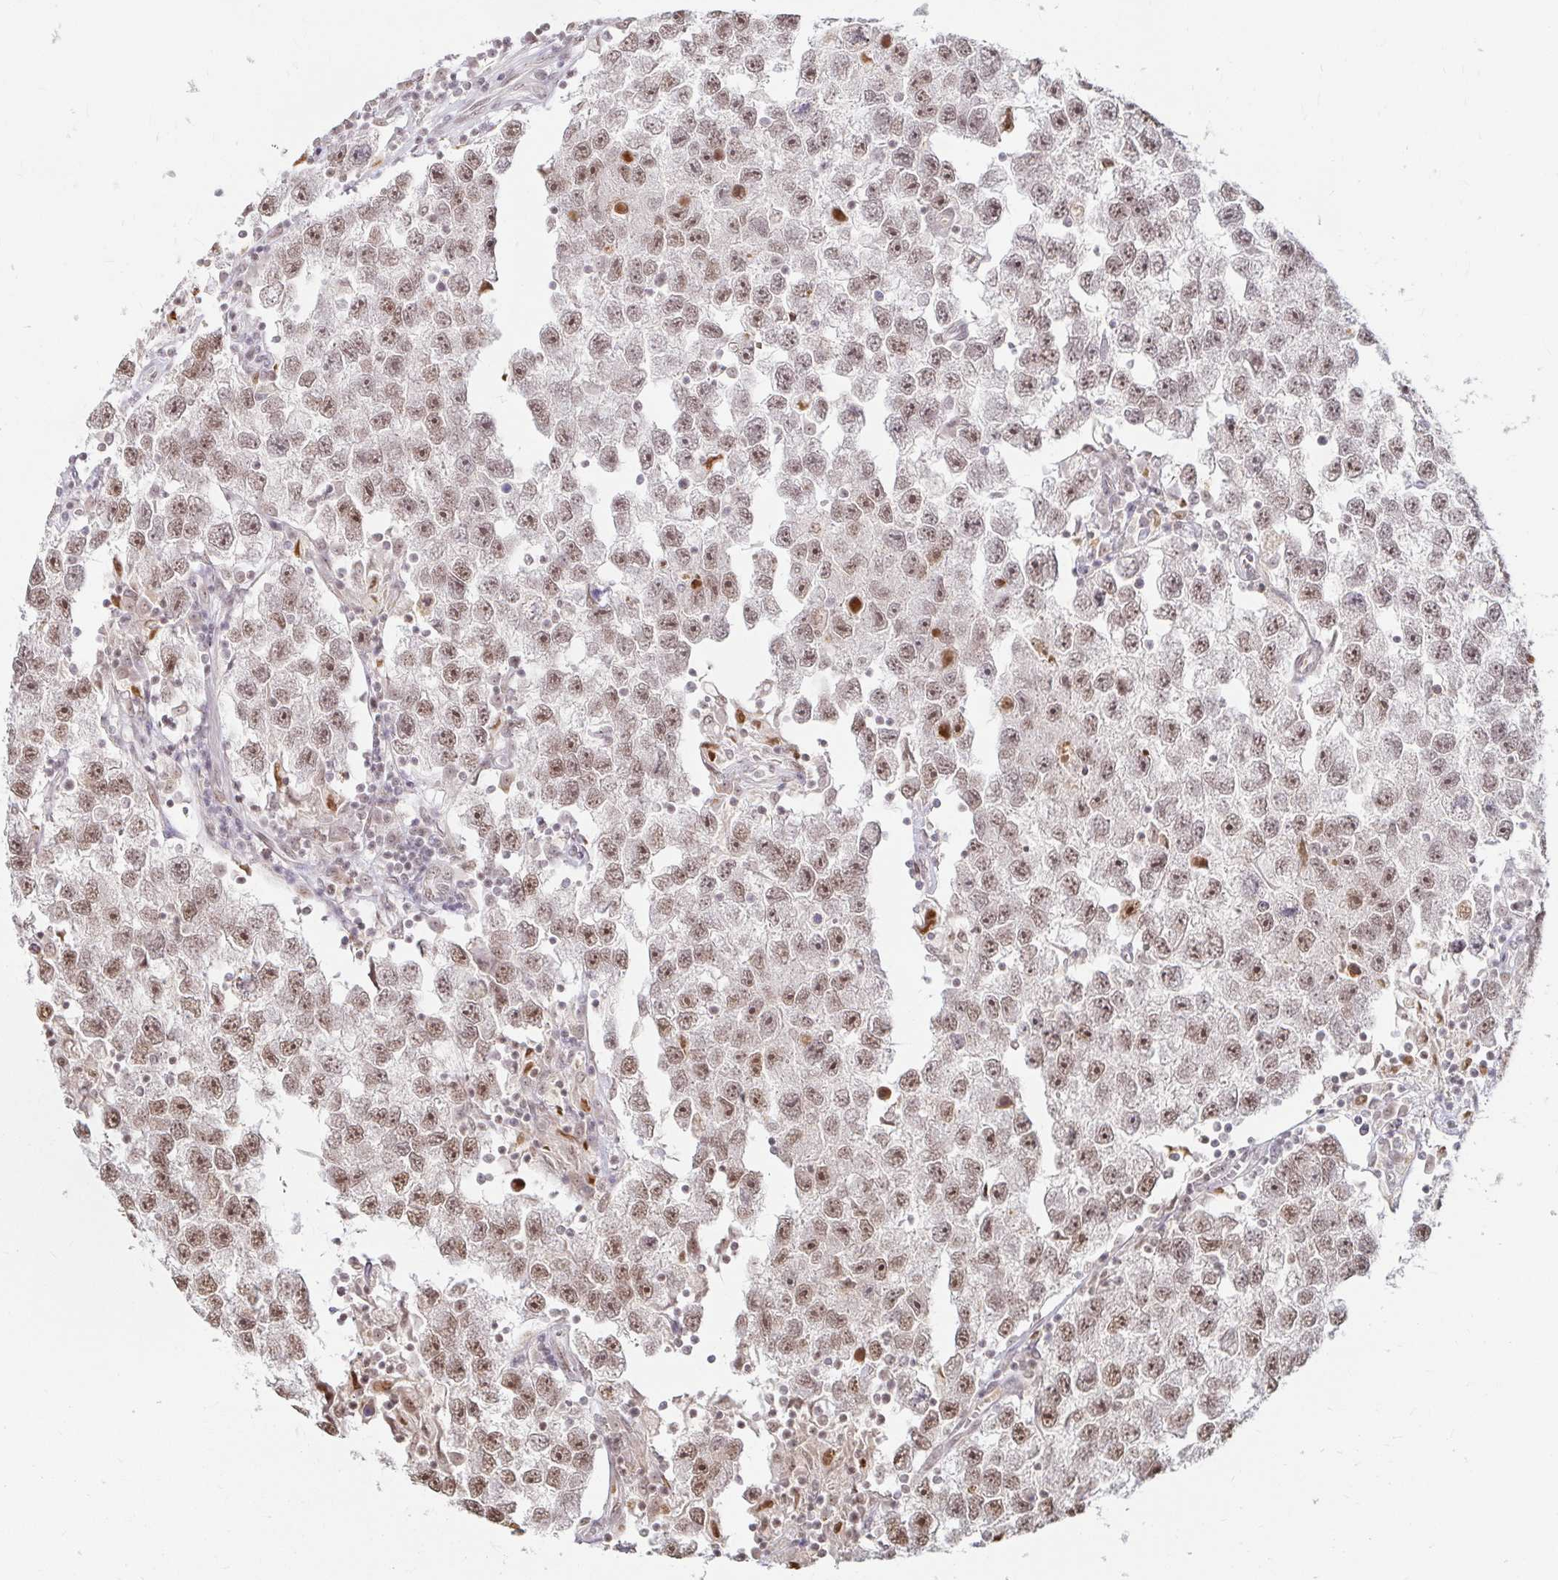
{"staining": {"intensity": "moderate", "quantity": ">75%", "location": "nuclear"}, "tissue": "testis cancer", "cell_type": "Tumor cells", "image_type": "cancer", "snomed": [{"axis": "morphology", "description": "Seminoma, NOS"}, {"axis": "topography", "description": "Testis"}], "caption": "An image showing moderate nuclear staining in approximately >75% of tumor cells in testis cancer (seminoma), as visualized by brown immunohistochemical staining.", "gene": "HNRNPU", "patient": {"sex": "male", "age": 26}}